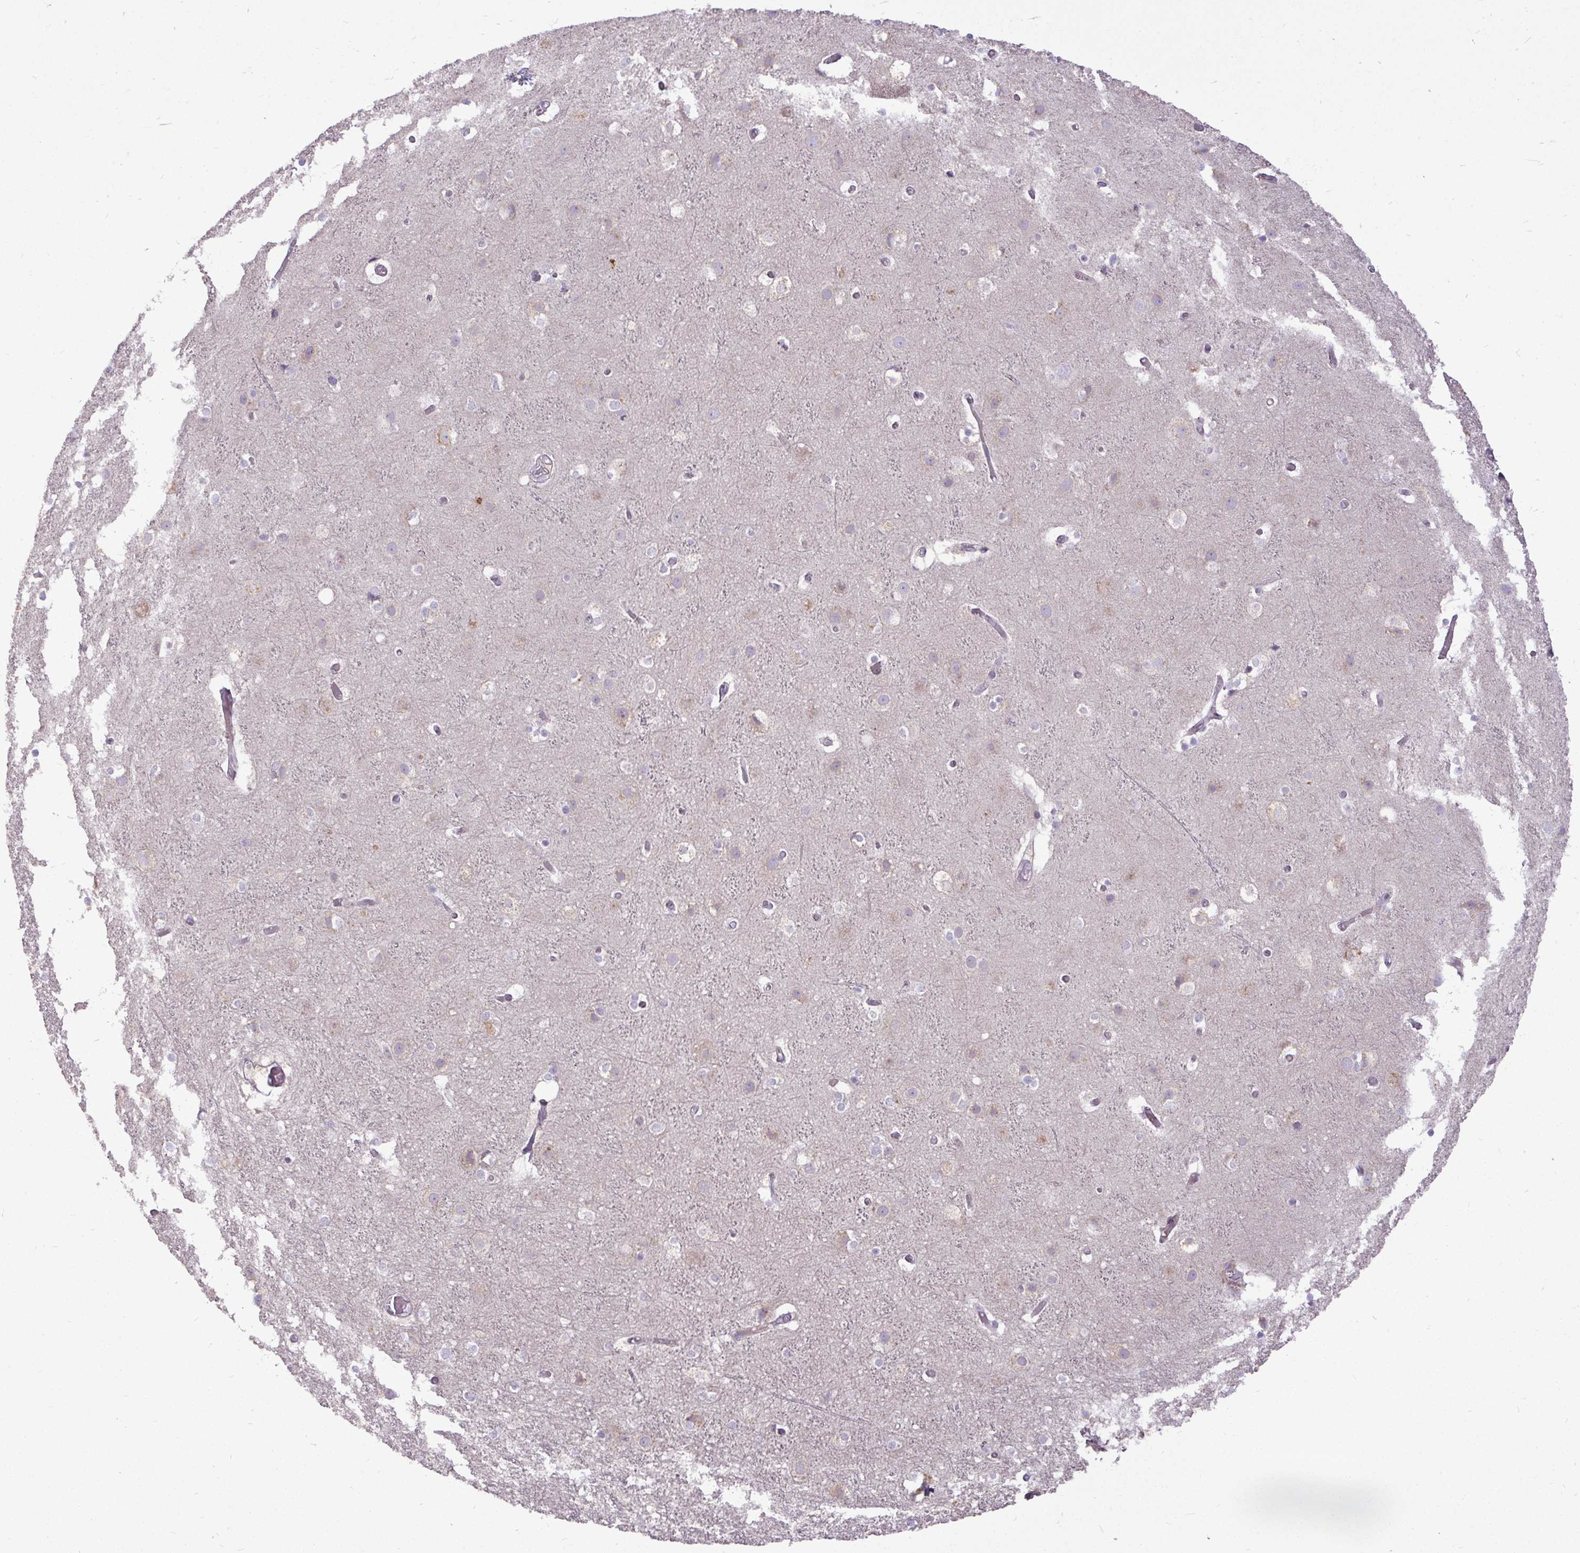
{"staining": {"intensity": "negative", "quantity": "none", "location": "none"}, "tissue": "cerebral cortex", "cell_type": "Endothelial cells", "image_type": "normal", "snomed": [{"axis": "morphology", "description": "Normal tissue, NOS"}, {"axis": "topography", "description": "Cerebral cortex"}], "caption": "Endothelial cells are negative for brown protein staining in benign cerebral cortex. The staining was performed using DAB to visualize the protein expression in brown, while the nuclei were stained in blue with hematoxylin (Magnification: 20x).", "gene": "STRIP1", "patient": {"sex": "female", "age": 52}}